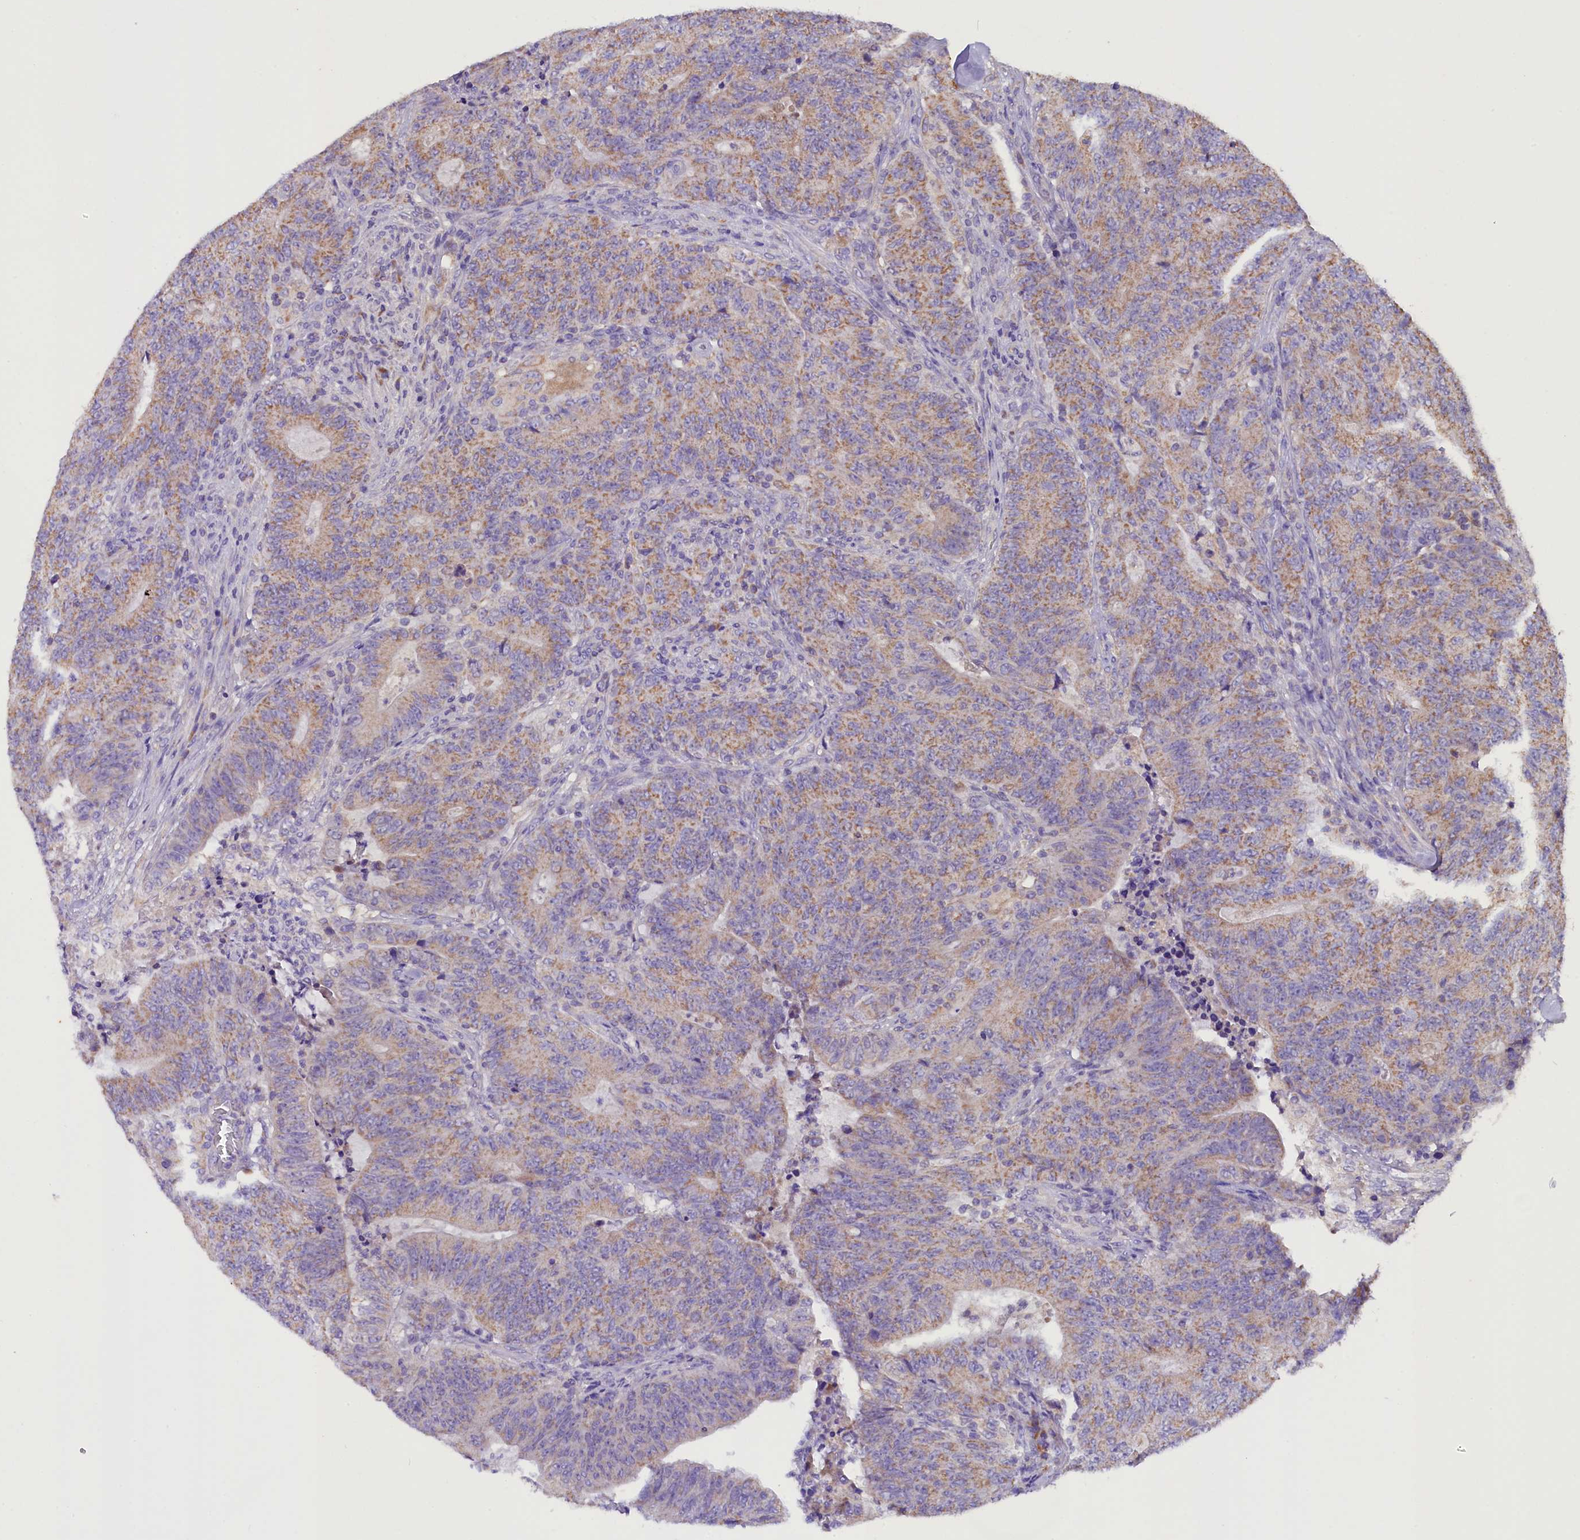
{"staining": {"intensity": "weak", "quantity": ">75%", "location": "cytoplasmic/membranous"}, "tissue": "colorectal cancer", "cell_type": "Tumor cells", "image_type": "cancer", "snomed": [{"axis": "morphology", "description": "Adenocarcinoma, NOS"}, {"axis": "topography", "description": "Colon"}], "caption": "Immunohistochemistry (IHC) photomicrograph of neoplastic tissue: colorectal adenocarcinoma stained using immunohistochemistry (IHC) reveals low levels of weak protein expression localized specifically in the cytoplasmic/membranous of tumor cells, appearing as a cytoplasmic/membranous brown color.", "gene": "SIX5", "patient": {"sex": "female", "age": 75}}